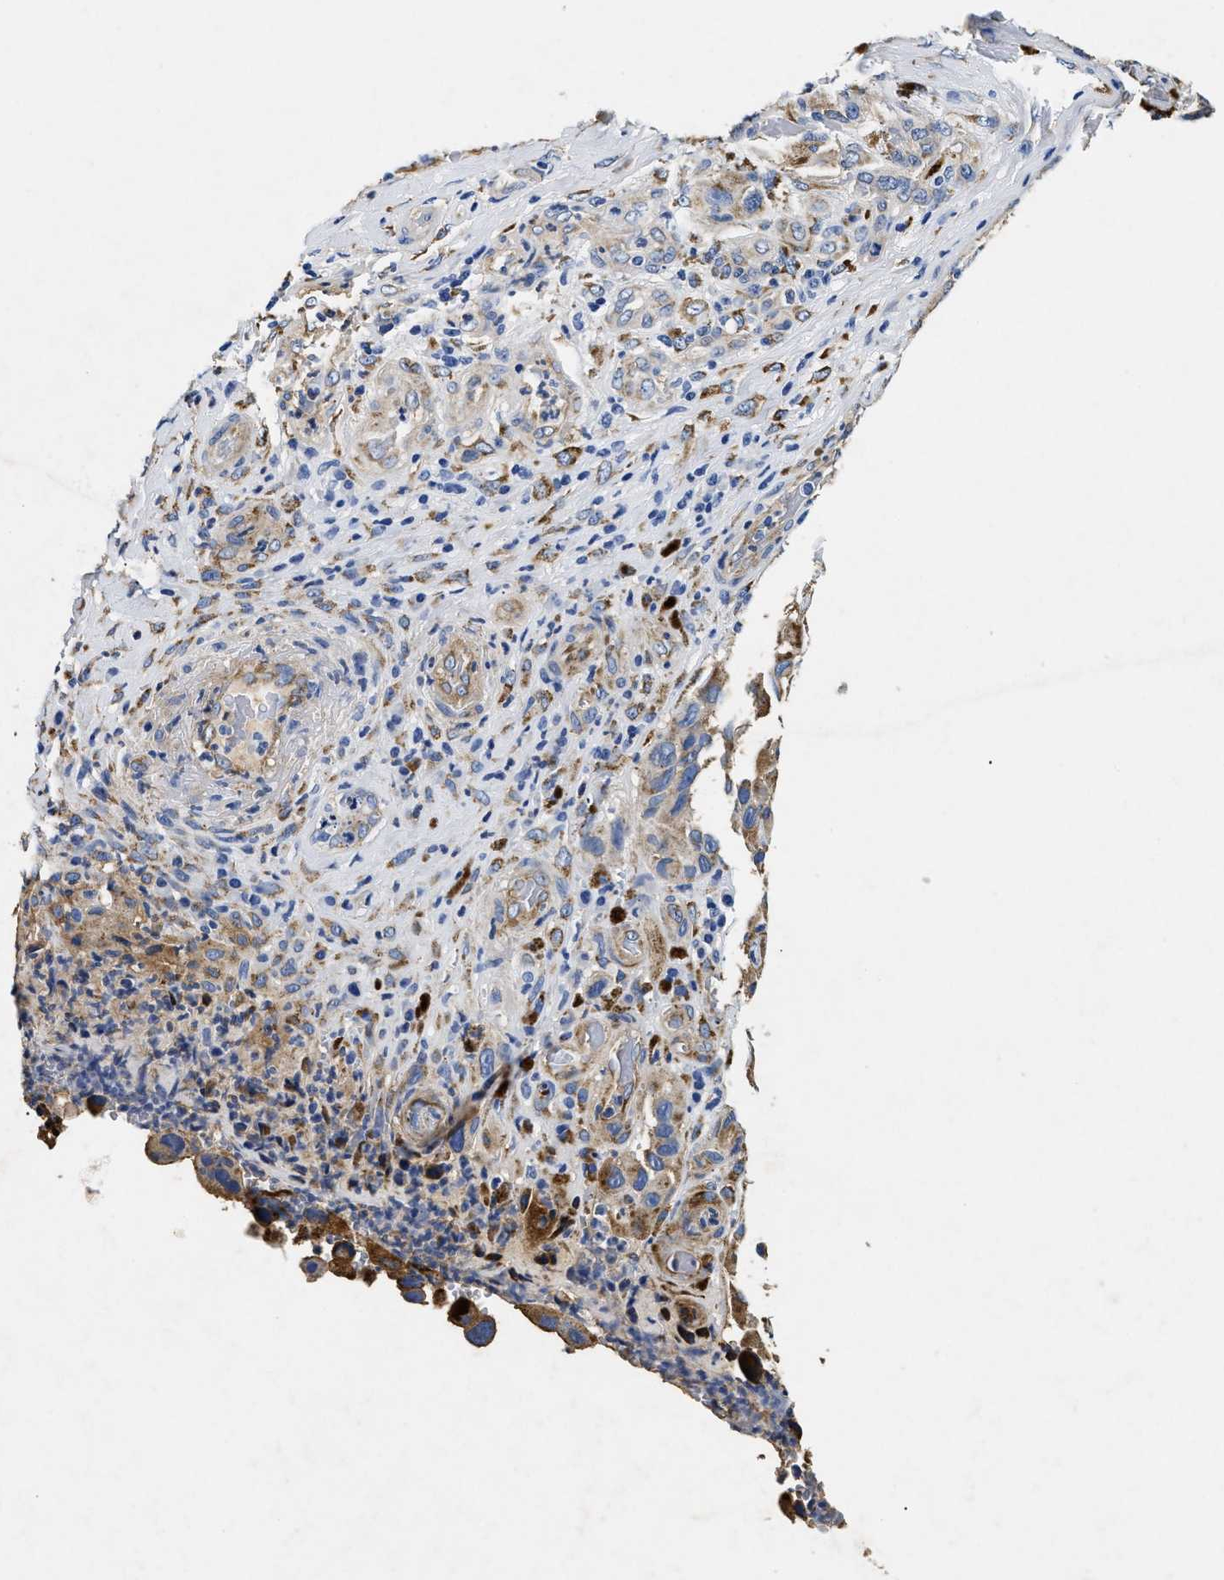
{"staining": {"intensity": "weak", "quantity": "<25%", "location": "cytoplasmic/membranous"}, "tissue": "melanoma", "cell_type": "Tumor cells", "image_type": "cancer", "snomed": [{"axis": "morphology", "description": "Malignant melanoma, NOS"}, {"axis": "topography", "description": "Skin"}], "caption": "Immunohistochemistry of human melanoma reveals no expression in tumor cells.", "gene": "LAMA3", "patient": {"sex": "female", "age": 73}}